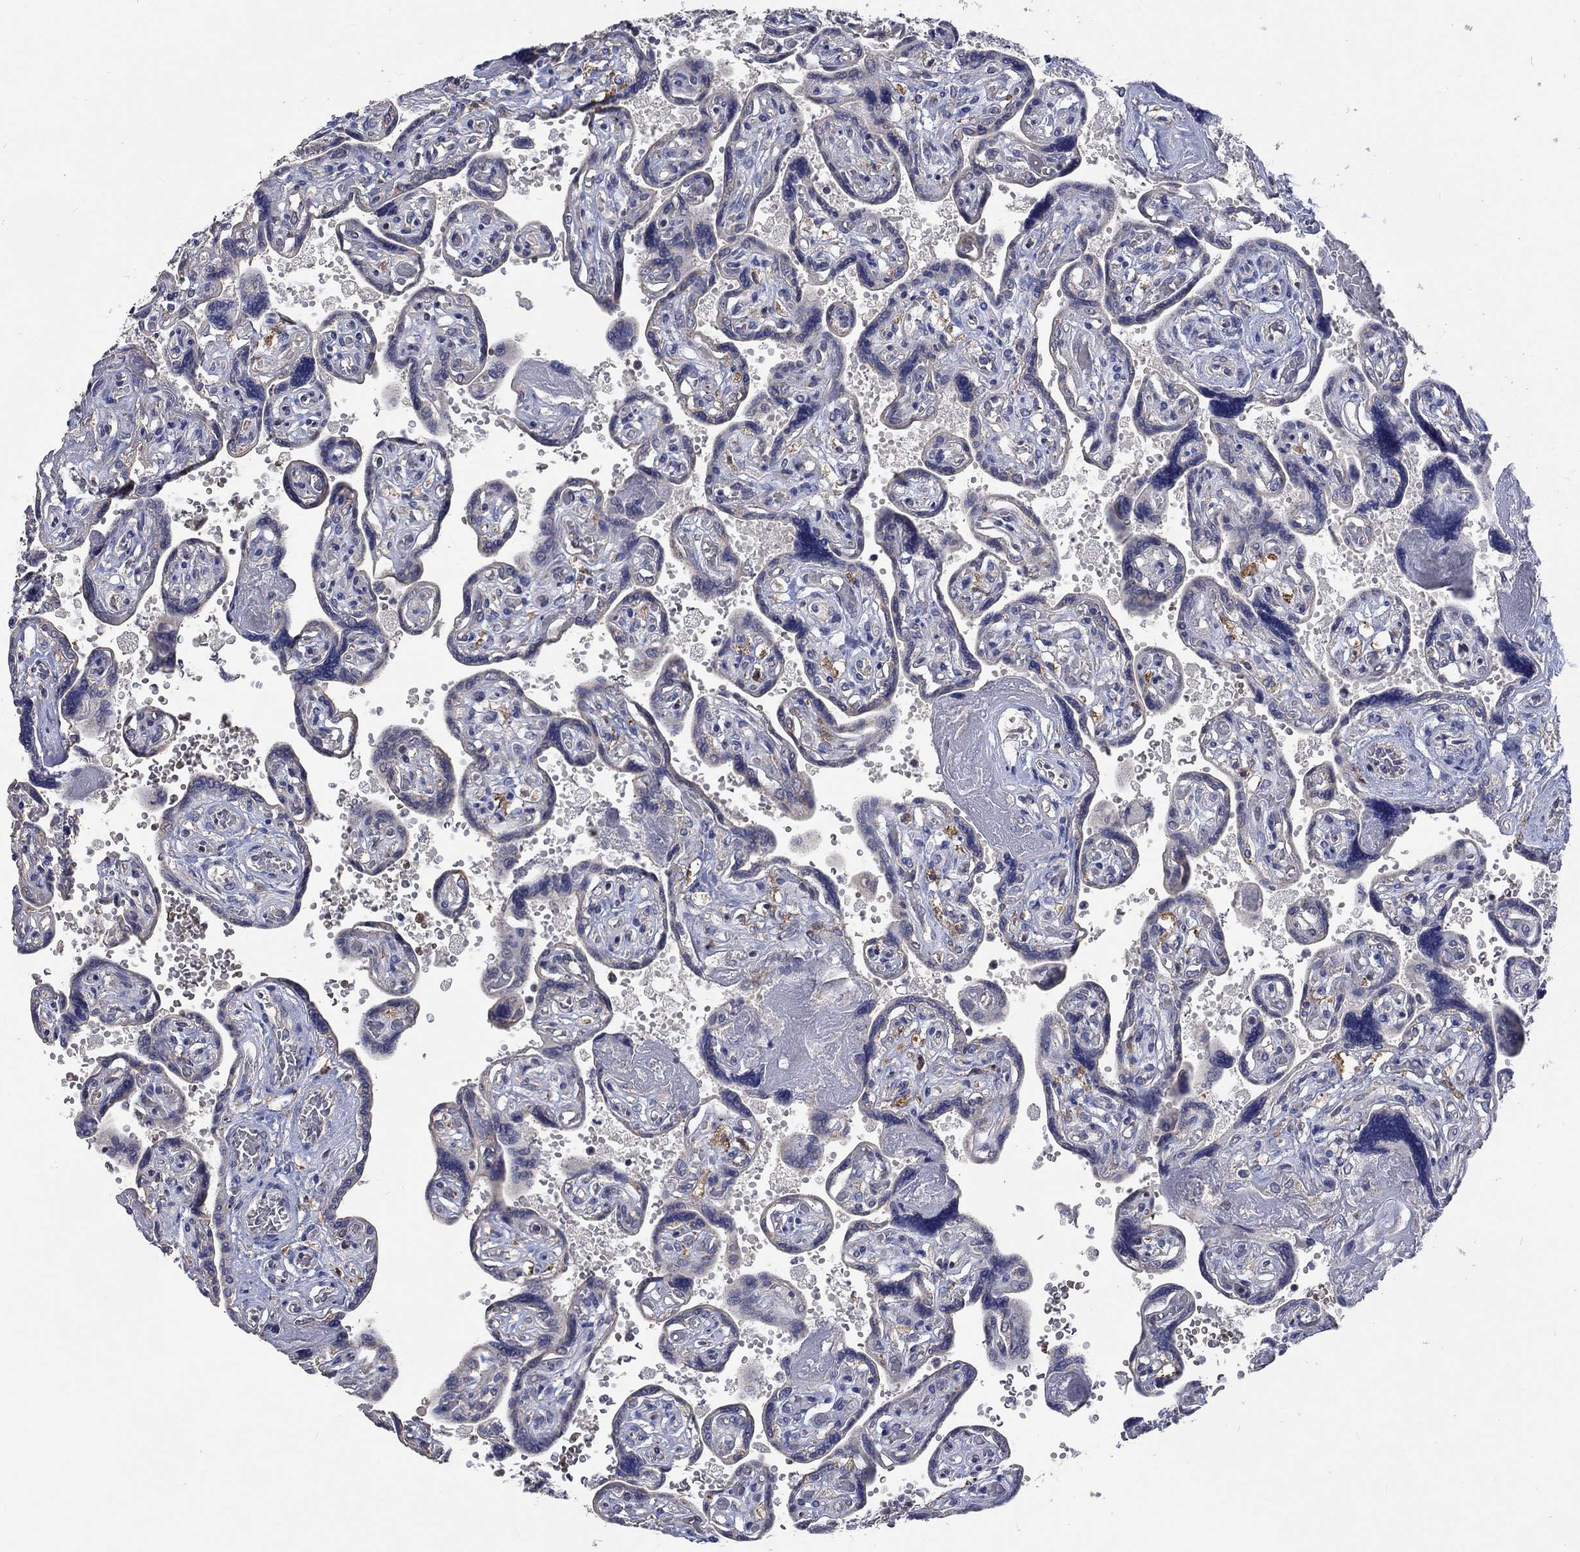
{"staining": {"intensity": "negative", "quantity": "none", "location": "none"}, "tissue": "placenta", "cell_type": "Decidual cells", "image_type": "normal", "snomed": [{"axis": "morphology", "description": "Normal tissue, NOS"}, {"axis": "topography", "description": "Placenta"}], "caption": "Decidual cells show no significant positivity in normal placenta.", "gene": "UGT8", "patient": {"sex": "female", "age": 32}}